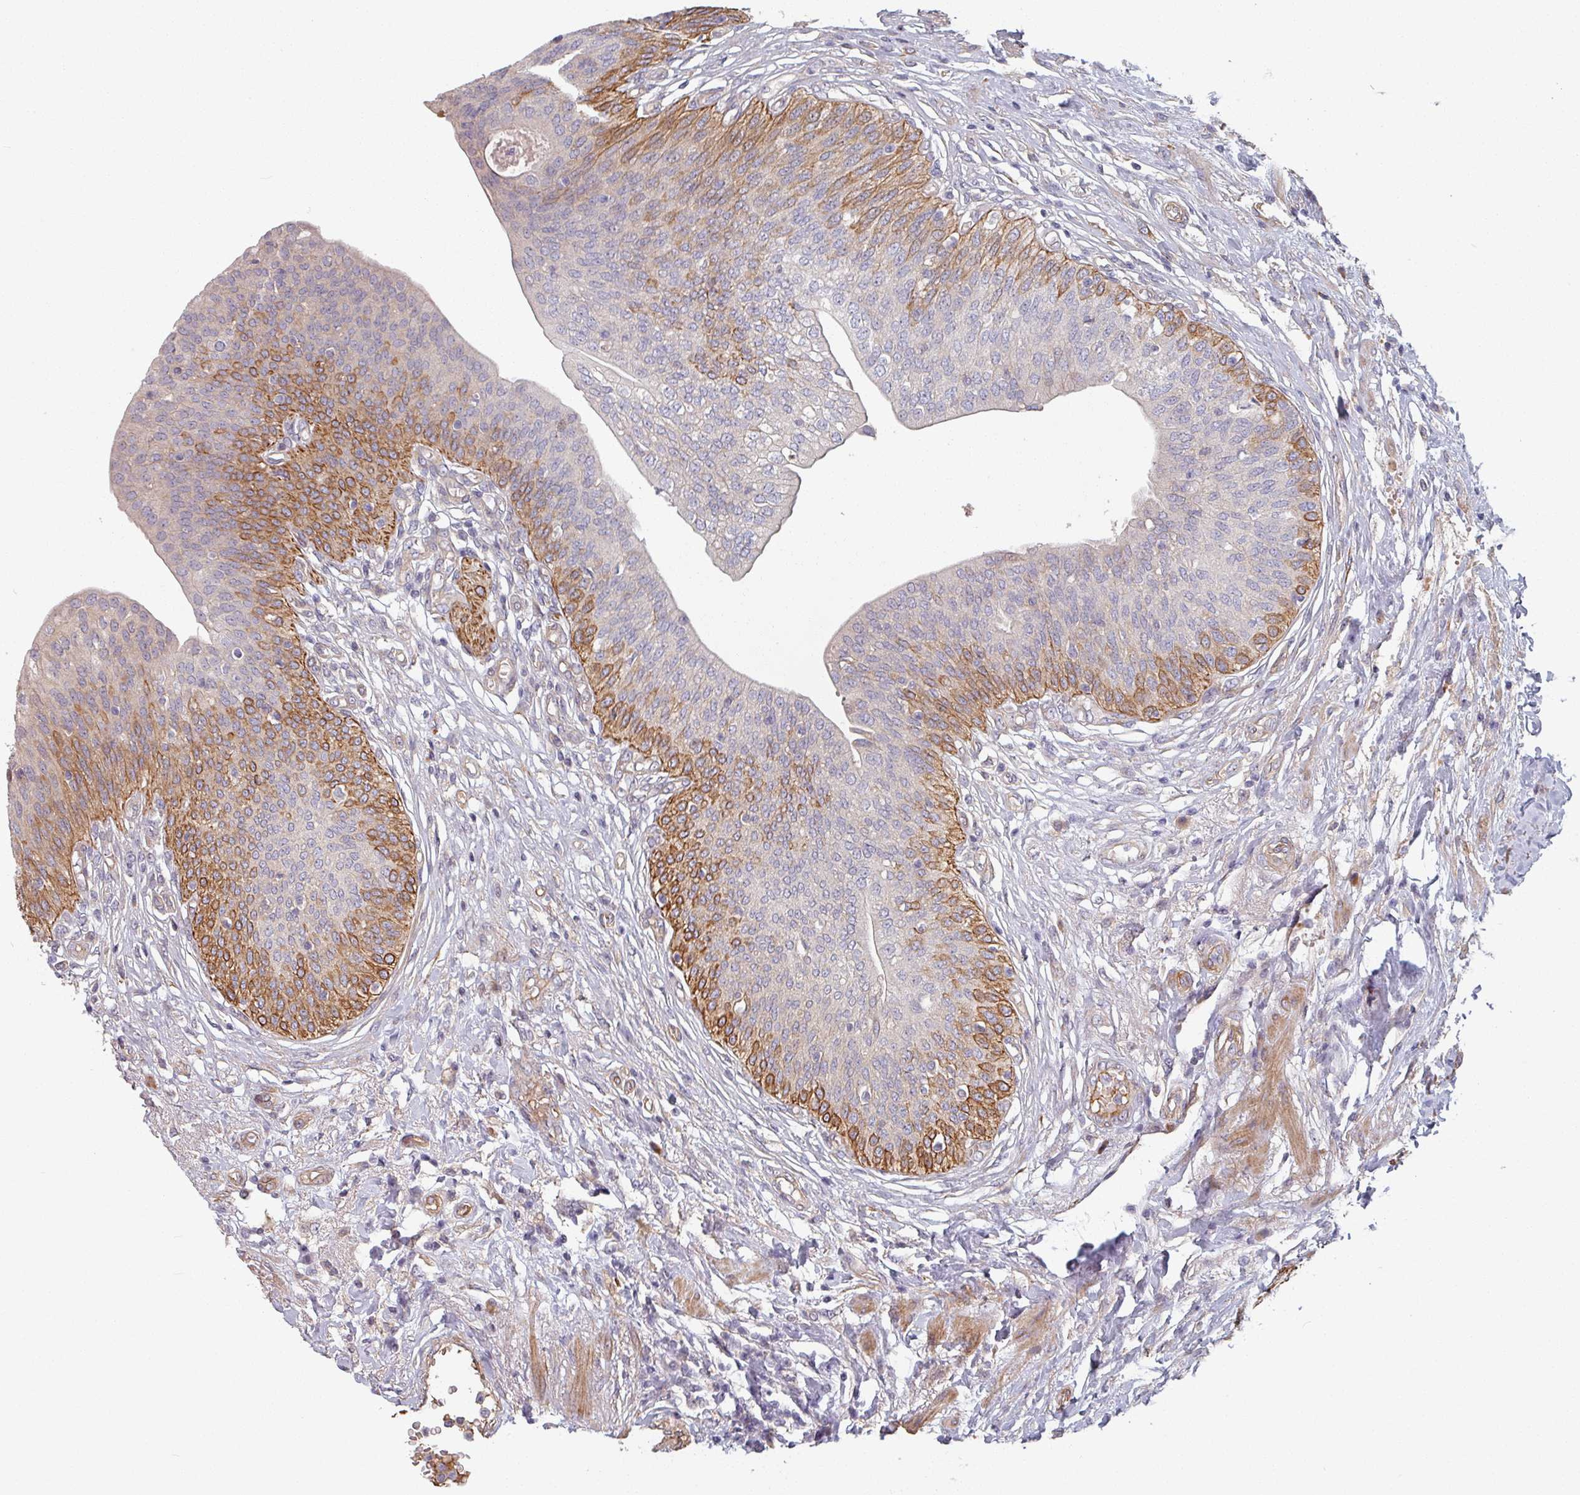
{"staining": {"intensity": "moderate", "quantity": "25%-75%", "location": "cytoplasmic/membranous"}, "tissue": "urothelial cancer", "cell_type": "Tumor cells", "image_type": "cancer", "snomed": [{"axis": "morphology", "description": "Urothelial carcinoma, High grade"}, {"axis": "topography", "description": "Urinary bladder"}], "caption": "A high-resolution image shows immunohistochemistry staining of urothelial carcinoma (high-grade), which displays moderate cytoplasmic/membranous positivity in approximately 25%-75% of tumor cells. Immunohistochemistry (ihc) stains the protein in brown and the nuclei are stained blue.", "gene": "C4BPB", "patient": {"sex": "female", "age": 79}}